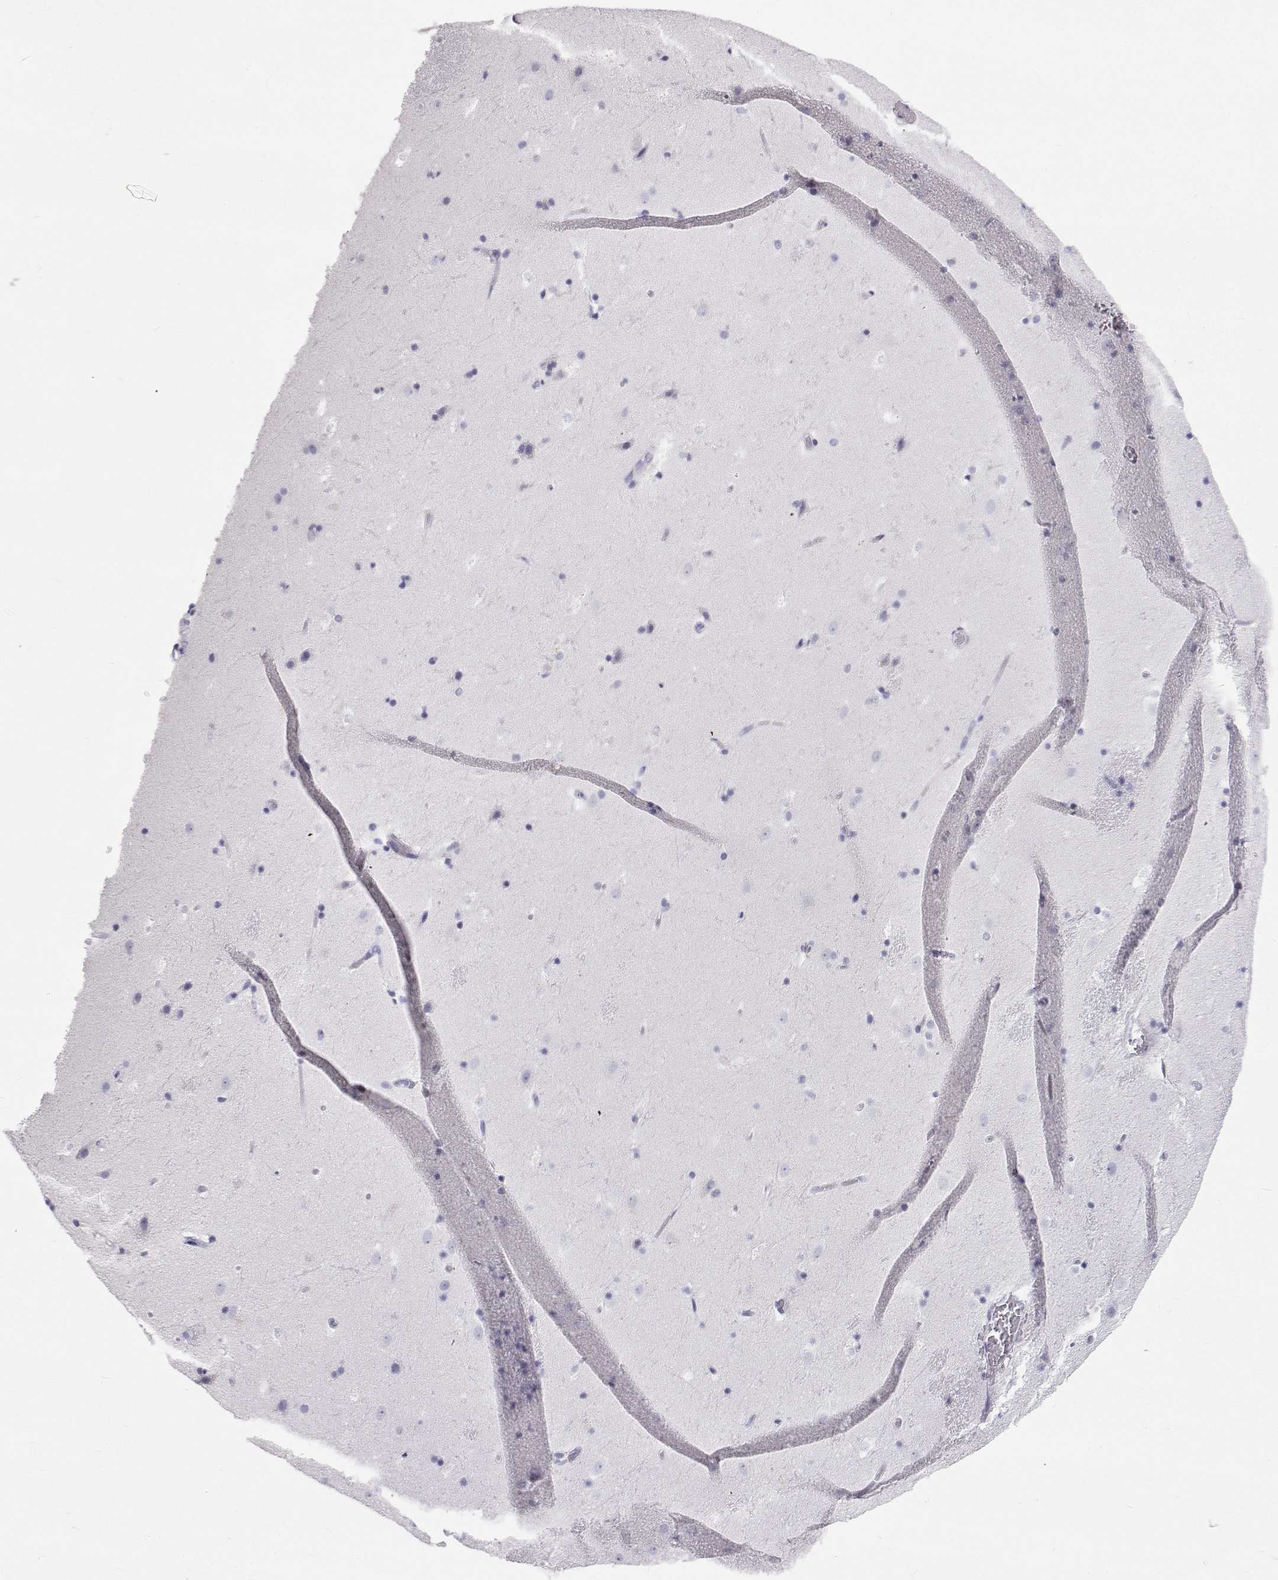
{"staining": {"intensity": "negative", "quantity": "none", "location": "none"}, "tissue": "caudate", "cell_type": "Glial cells", "image_type": "normal", "snomed": [{"axis": "morphology", "description": "Normal tissue, NOS"}, {"axis": "topography", "description": "Lateral ventricle wall"}], "caption": "Immunohistochemical staining of unremarkable caudate shows no significant staining in glial cells.", "gene": "SFTPB", "patient": {"sex": "male", "age": 37}}